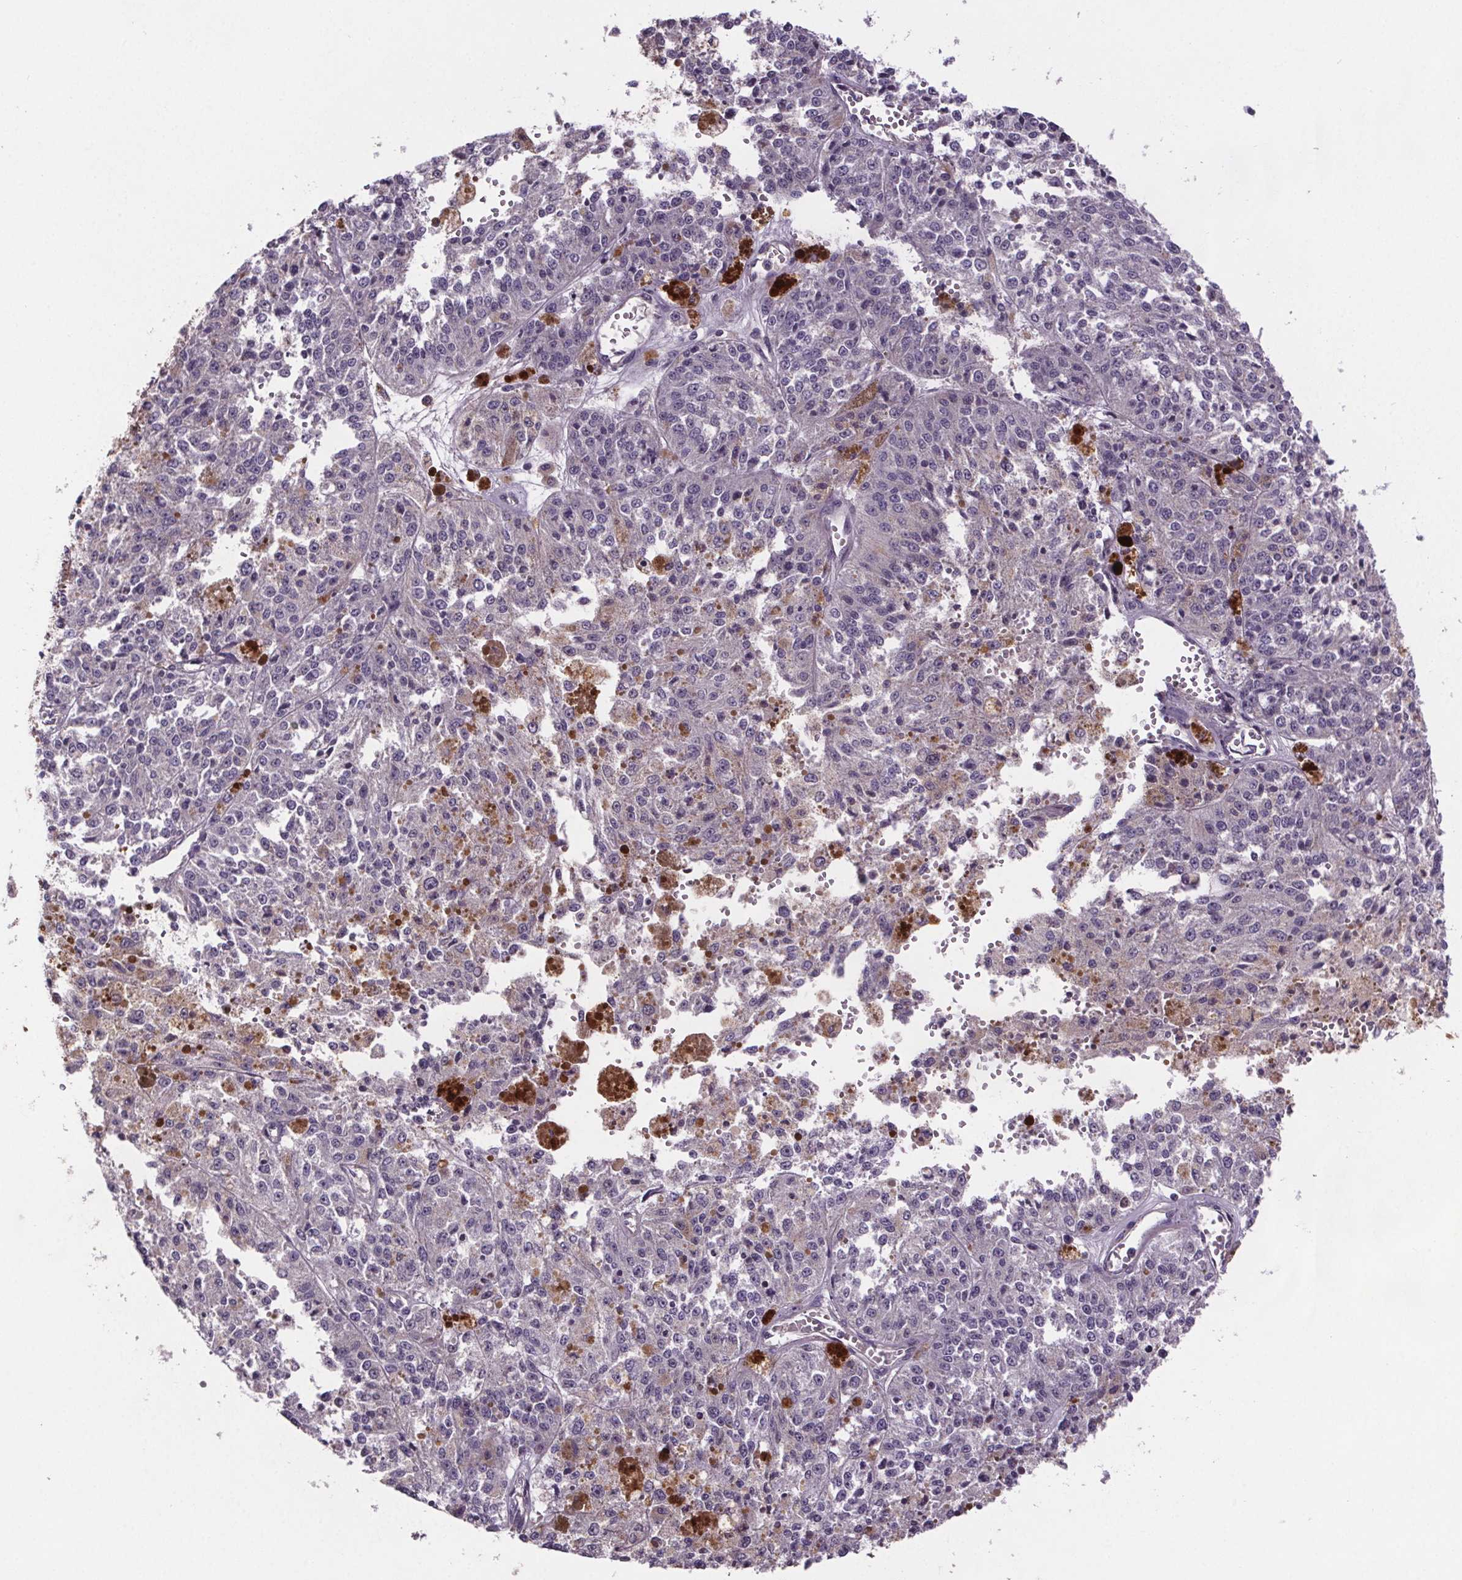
{"staining": {"intensity": "negative", "quantity": "none", "location": "none"}, "tissue": "melanoma", "cell_type": "Tumor cells", "image_type": "cancer", "snomed": [{"axis": "morphology", "description": "Malignant melanoma, Metastatic site"}, {"axis": "topography", "description": "Lymph node"}], "caption": "The immunohistochemistry (IHC) histopathology image has no significant expression in tumor cells of malignant melanoma (metastatic site) tissue. (Stains: DAB immunohistochemistry (IHC) with hematoxylin counter stain, Microscopy: brightfield microscopy at high magnification).", "gene": "CLN3", "patient": {"sex": "female", "age": 64}}